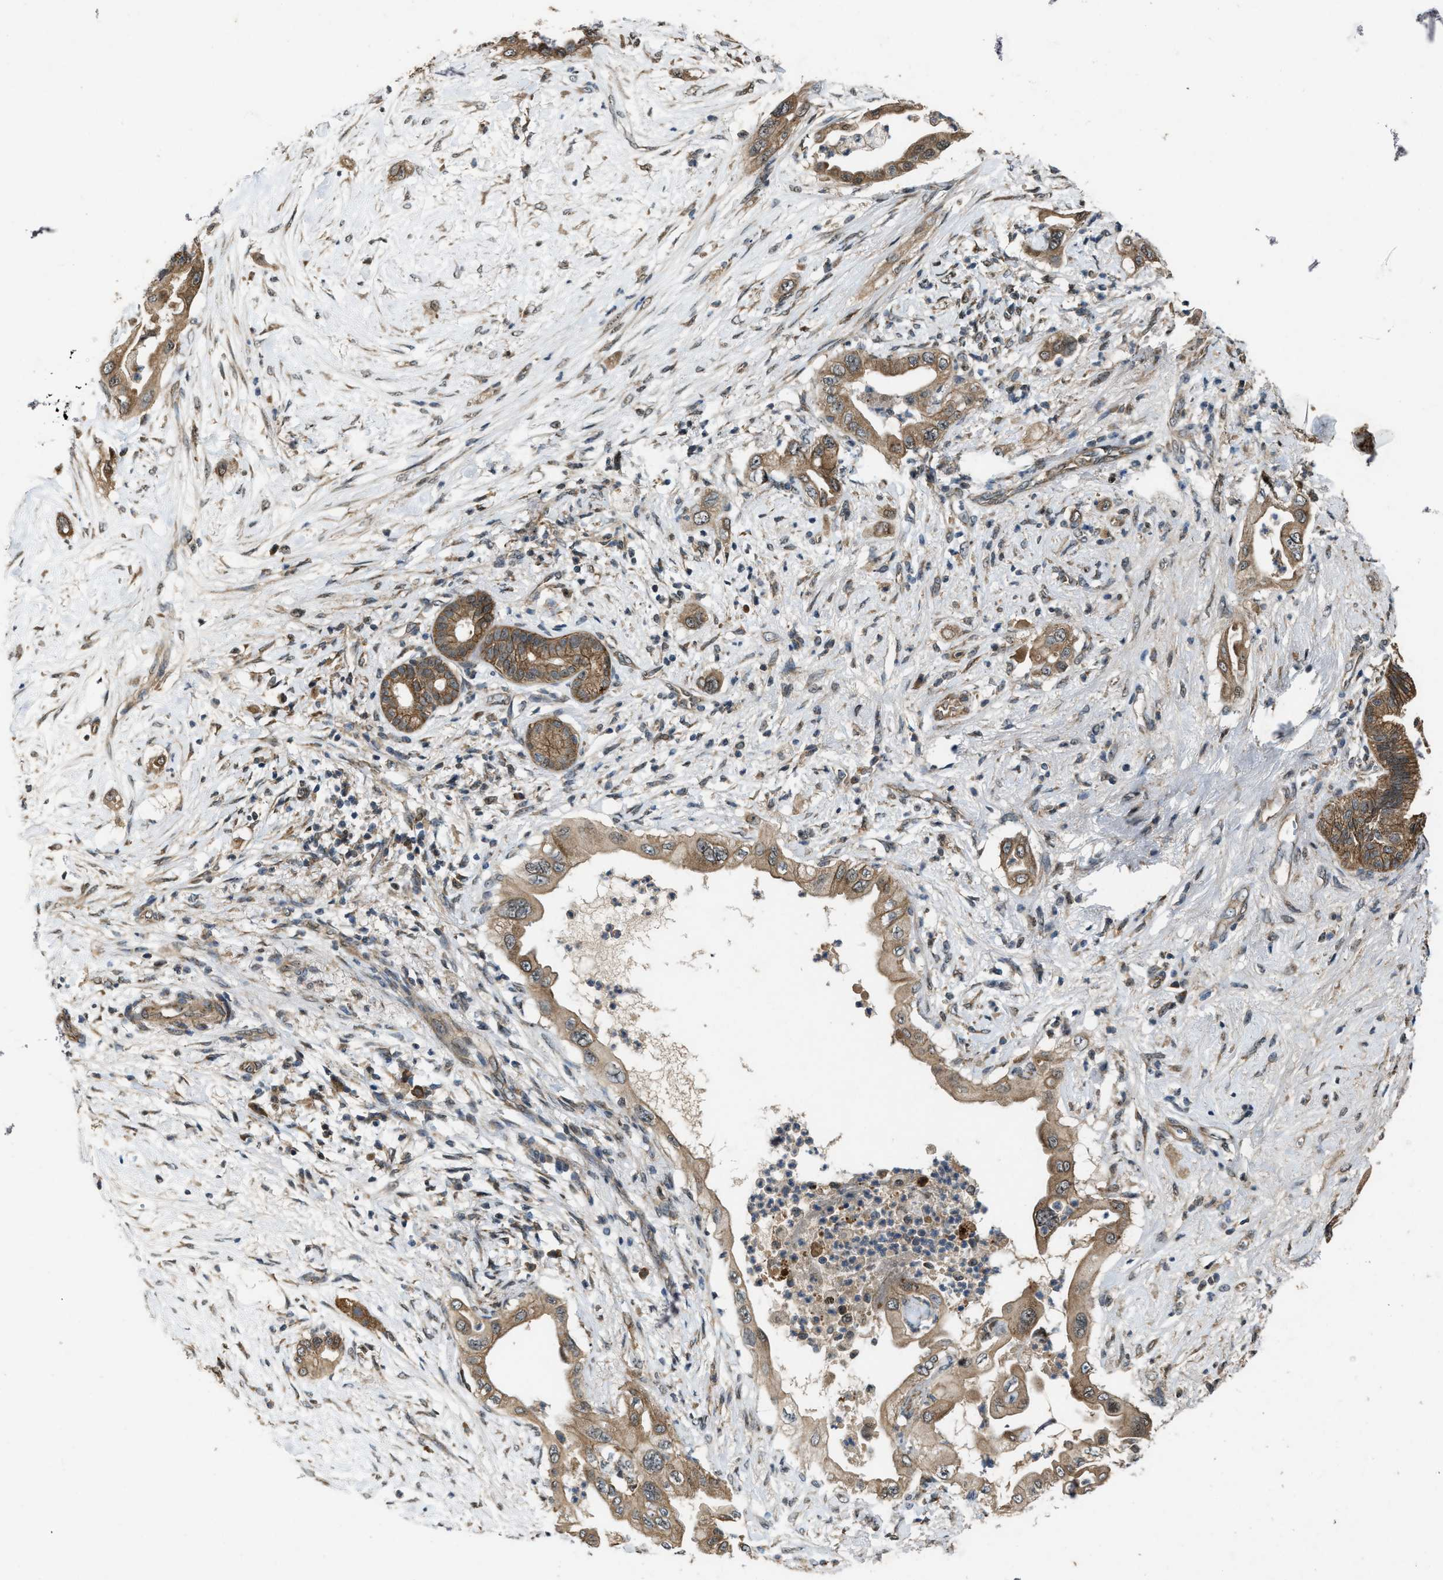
{"staining": {"intensity": "moderate", "quantity": ">75%", "location": "cytoplasmic/membranous"}, "tissue": "pancreatic cancer", "cell_type": "Tumor cells", "image_type": "cancer", "snomed": [{"axis": "morphology", "description": "Adenocarcinoma, NOS"}, {"axis": "topography", "description": "Pancreas"}], "caption": "Pancreatic adenocarcinoma stained with a brown dye displays moderate cytoplasmic/membranous positive staining in approximately >75% of tumor cells.", "gene": "PDP2", "patient": {"sex": "male", "age": 59}}